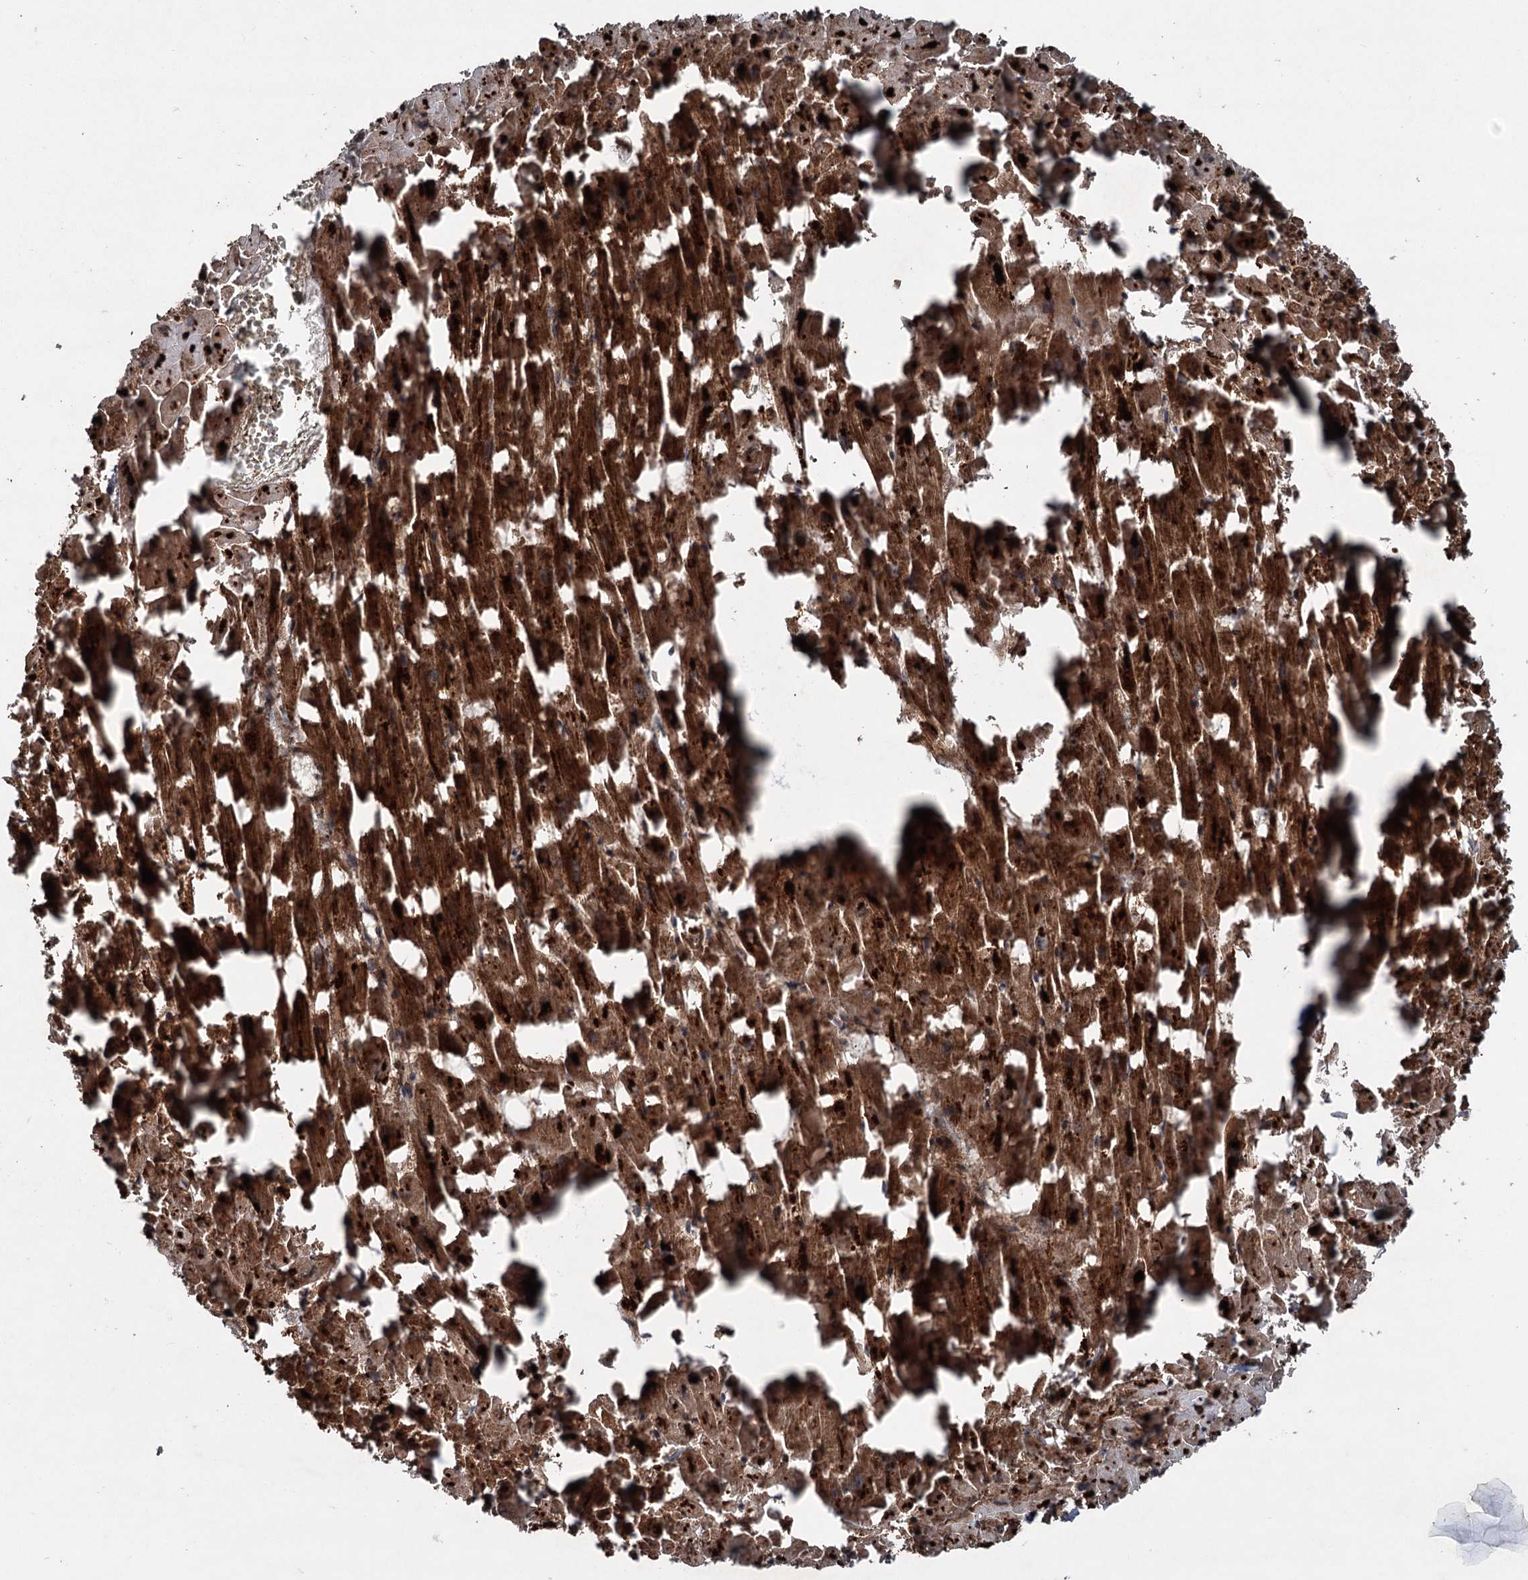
{"staining": {"intensity": "strong", "quantity": ">75%", "location": "cytoplasmic/membranous"}, "tissue": "heart muscle", "cell_type": "Cardiomyocytes", "image_type": "normal", "snomed": [{"axis": "morphology", "description": "Normal tissue, NOS"}, {"axis": "topography", "description": "Heart"}], "caption": "An IHC micrograph of normal tissue is shown. Protein staining in brown shows strong cytoplasmic/membranous positivity in heart muscle within cardiomyocytes.", "gene": "ALAS1", "patient": {"sex": "female", "age": 64}}